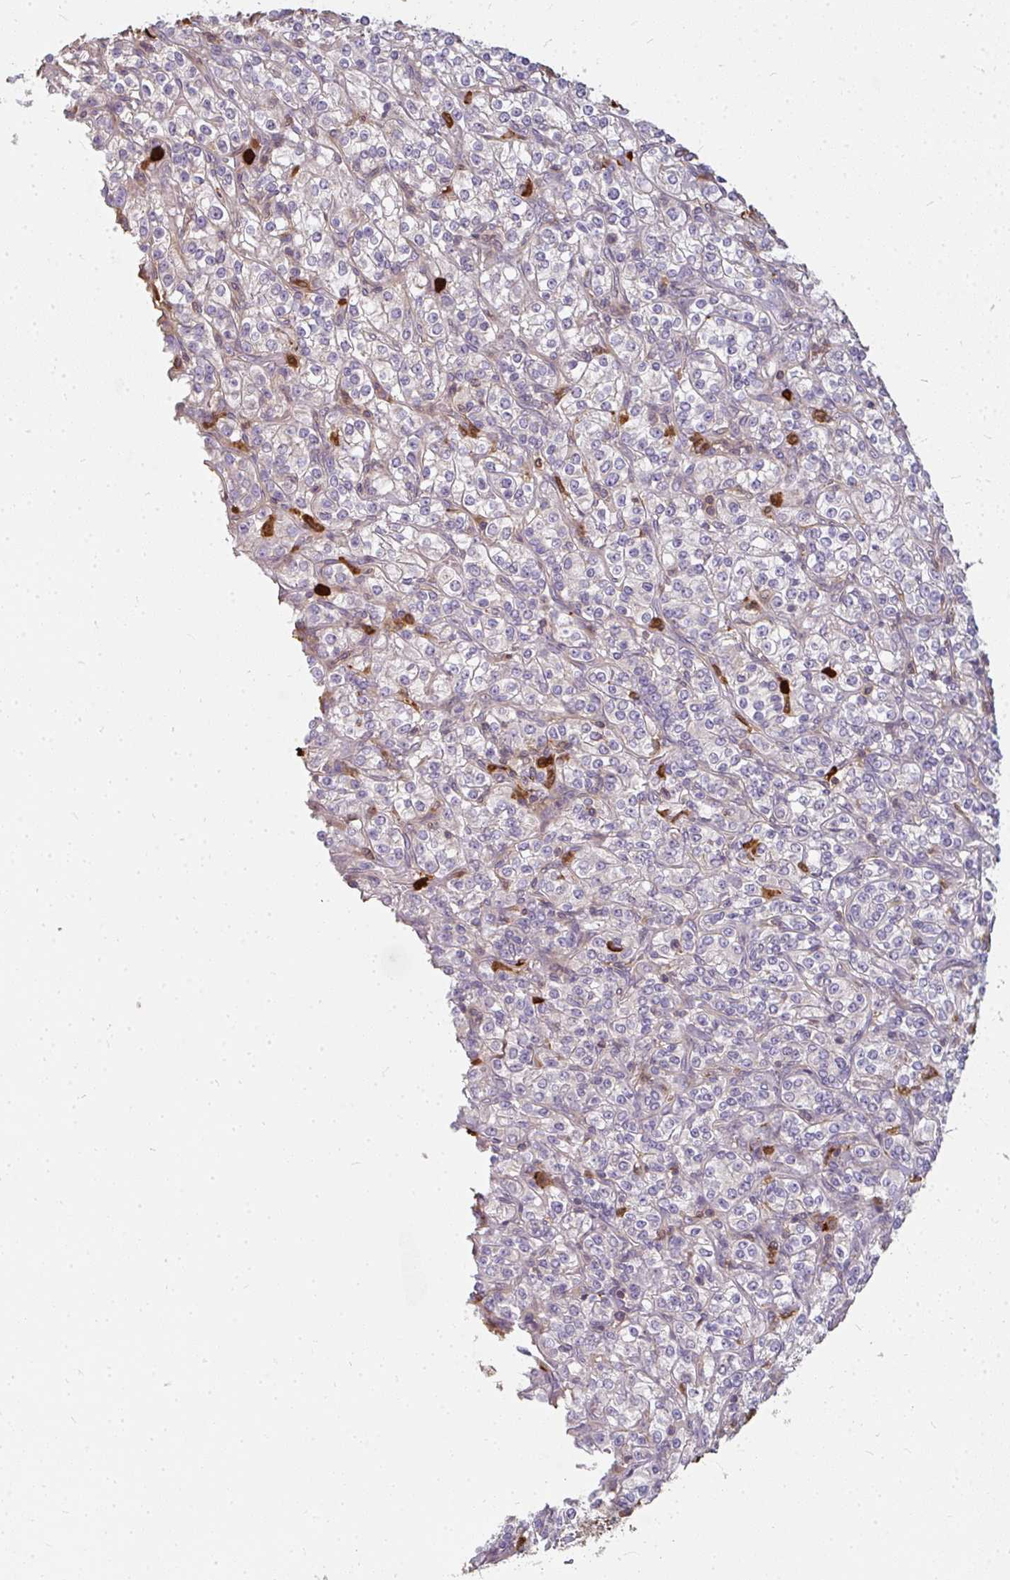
{"staining": {"intensity": "negative", "quantity": "none", "location": "none"}, "tissue": "renal cancer", "cell_type": "Tumor cells", "image_type": "cancer", "snomed": [{"axis": "morphology", "description": "Adenocarcinoma, NOS"}, {"axis": "topography", "description": "Kidney"}], "caption": "High magnification brightfield microscopy of renal adenocarcinoma stained with DAB (3,3'-diaminobenzidine) (brown) and counterstained with hematoxylin (blue): tumor cells show no significant staining.", "gene": "CNTRL", "patient": {"sex": "male", "age": 77}}